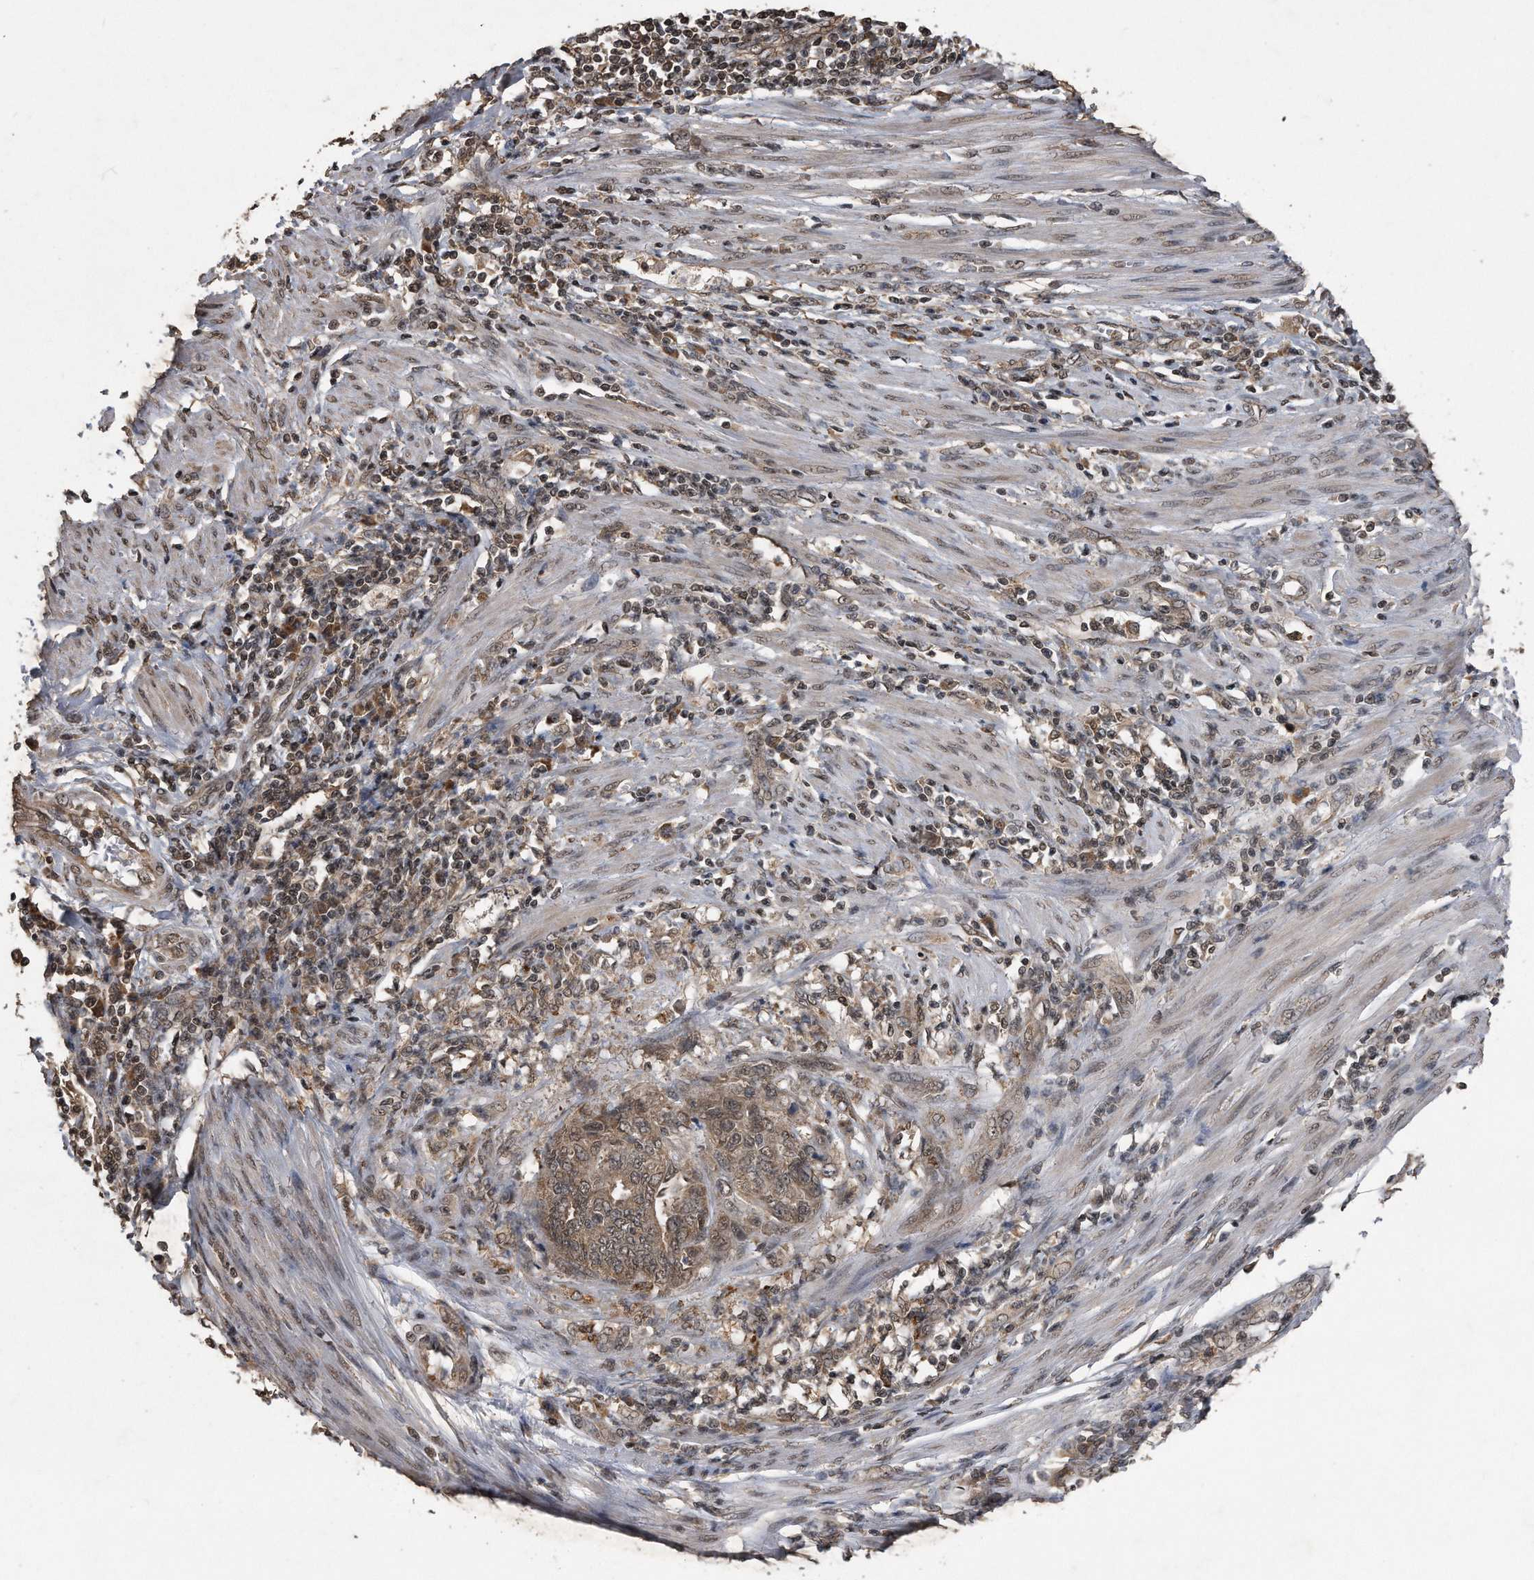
{"staining": {"intensity": "weak", "quantity": ">75%", "location": "cytoplasmic/membranous,nuclear"}, "tissue": "endometrial cancer", "cell_type": "Tumor cells", "image_type": "cancer", "snomed": [{"axis": "morphology", "description": "Adenocarcinoma, NOS"}, {"axis": "topography", "description": "Uterus"}, {"axis": "topography", "description": "Endometrium"}], "caption": "A photomicrograph of human endometrial adenocarcinoma stained for a protein demonstrates weak cytoplasmic/membranous and nuclear brown staining in tumor cells. (Brightfield microscopy of DAB IHC at high magnification).", "gene": "CRYZL1", "patient": {"sex": "female", "age": 70}}